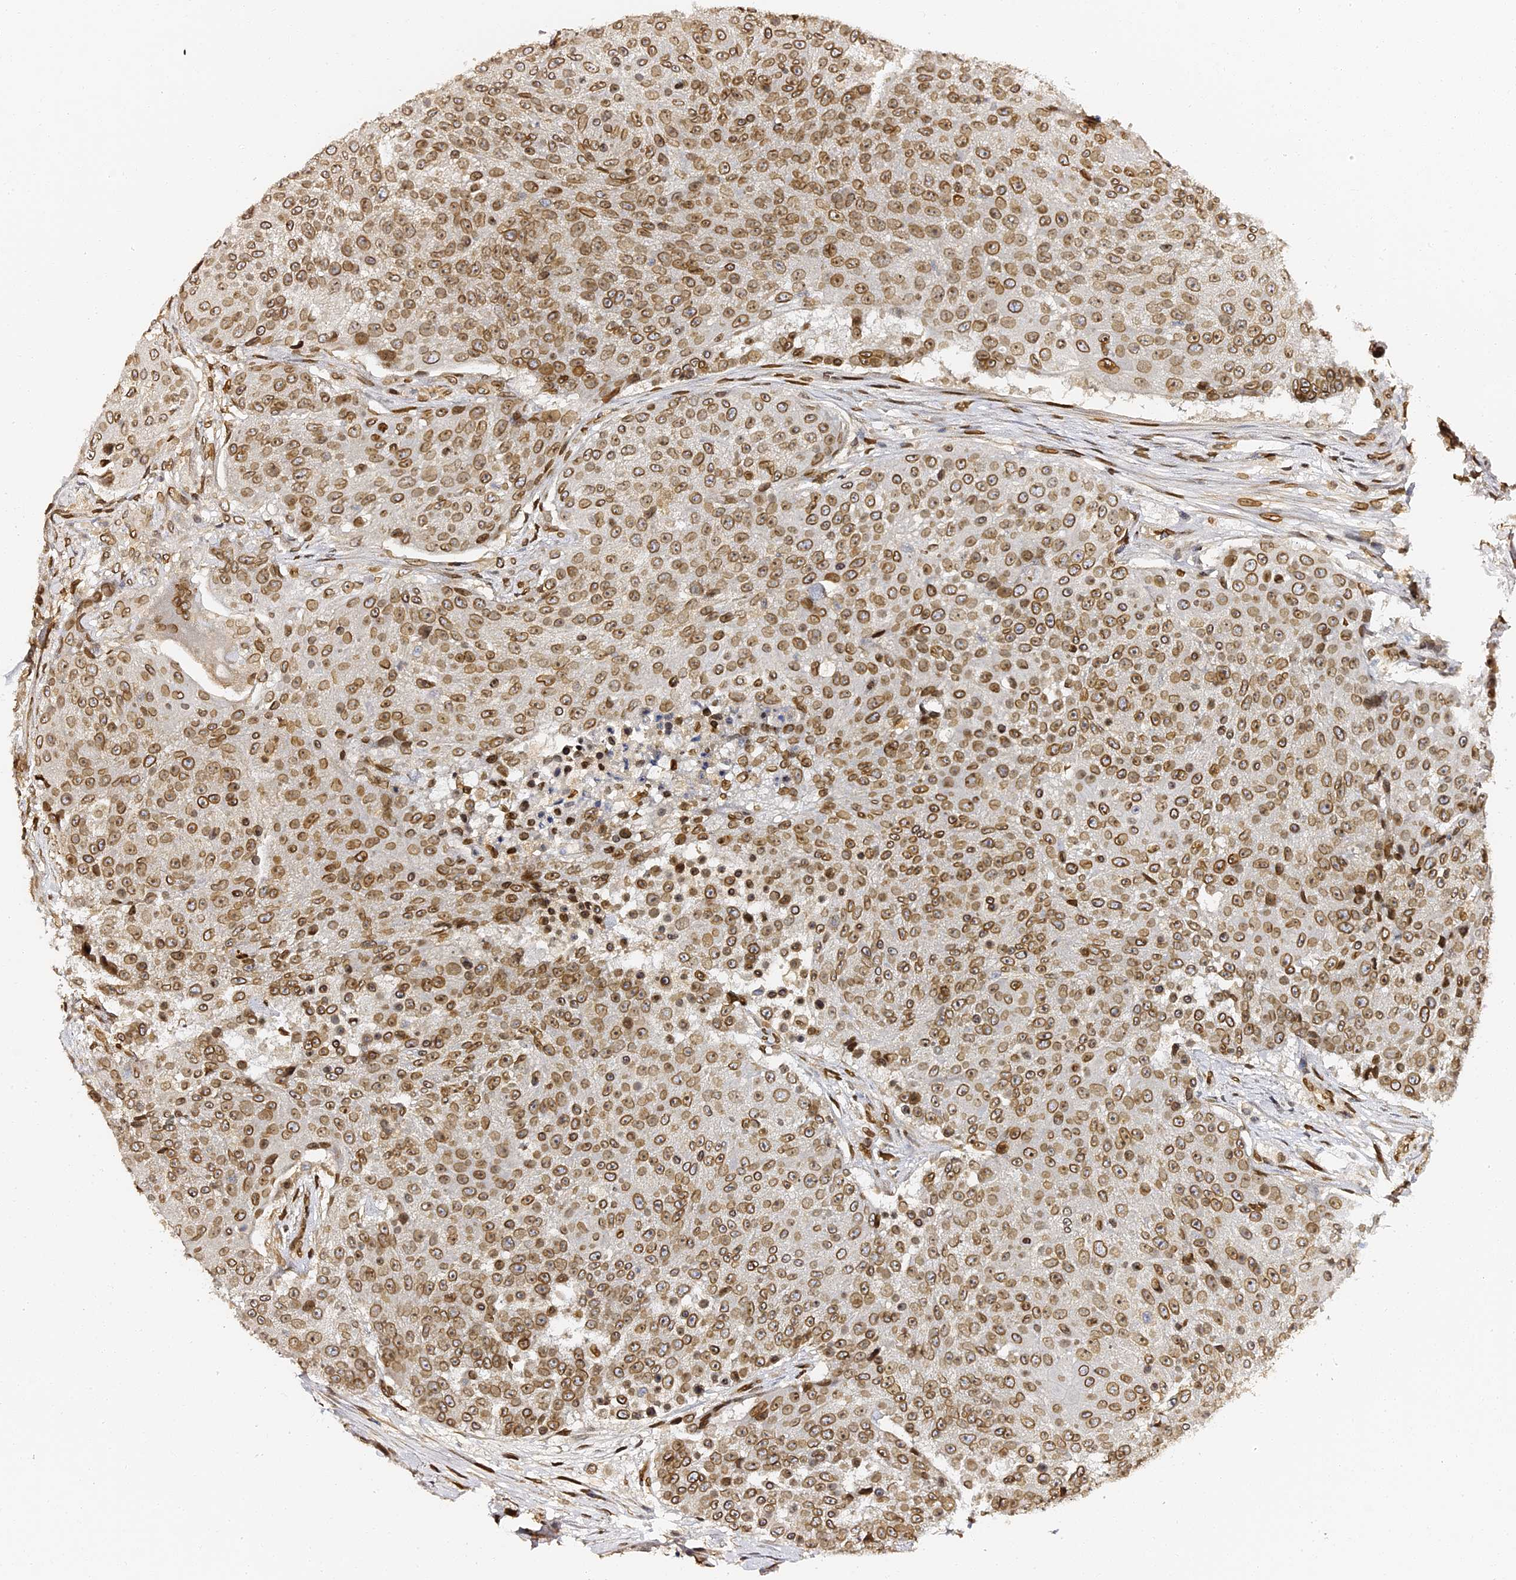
{"staining": {"intensity": "moderate", "quantity": ">75%", "location": "cytoplasmic/membranous,nuclear"}, "tissue": "urothelial cancer", "cell_type": "Tumor cells", "image_type": "cancer", "snomed": [{"axis": "morphology", "description": "Urothelial carcinoma, High grade"}, {"axis": "topography", "description": "Urinary bladder"}], "caption": "Immunohistochemical staining of urothelial carcinoma (high-grade) exhibits medium levels of moderate cytoplasmic/membranous and nuclear expression in about >75% of tumor cells. (DAB (3,3'-diaminobenzidine) IHC with brightfield microscopy, high magnification).", "gene": "ANAPC5", "patient": {"sex": "female", "age": 63}}